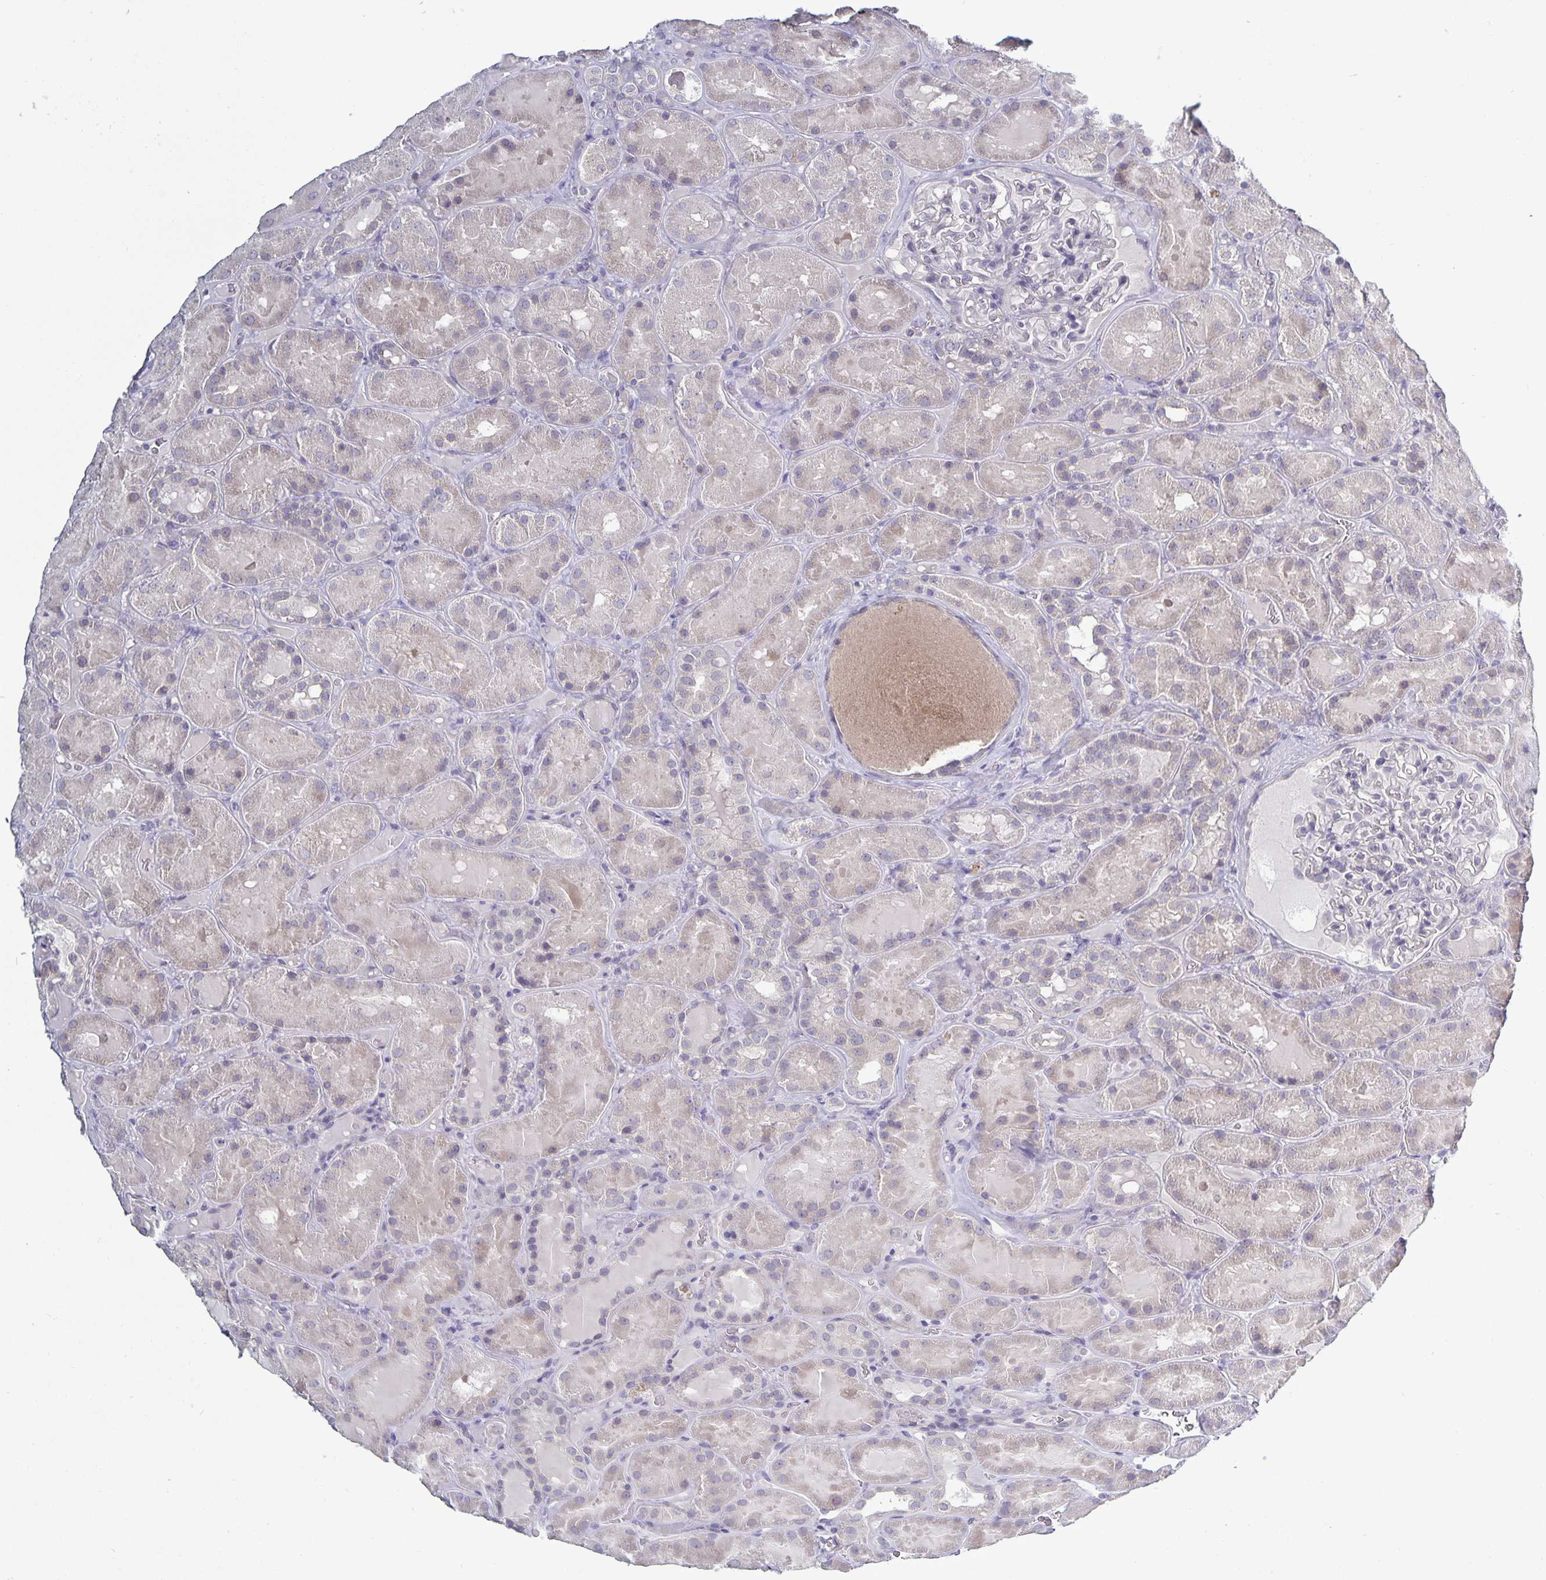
{"staining": {"intensity": "negative", "quantity": "none", "location": "none"}, "tissue": "kidney", "cell_type": "Cells in glomeruli", "image_type": "normal", "snomed": [{"axis": "morphology", "description": "Normal tissue, NOS"}, {"axis": "topography", "description": "Kidney"}], "caption": "A high-resolution histopathology image shows immunohistochemistry (IHC) staining of benign kidney, which displays no significant staining in cells in glomeruli.", "gene": "PLCB3", "patient": {"sex": "male", "age": 73}}